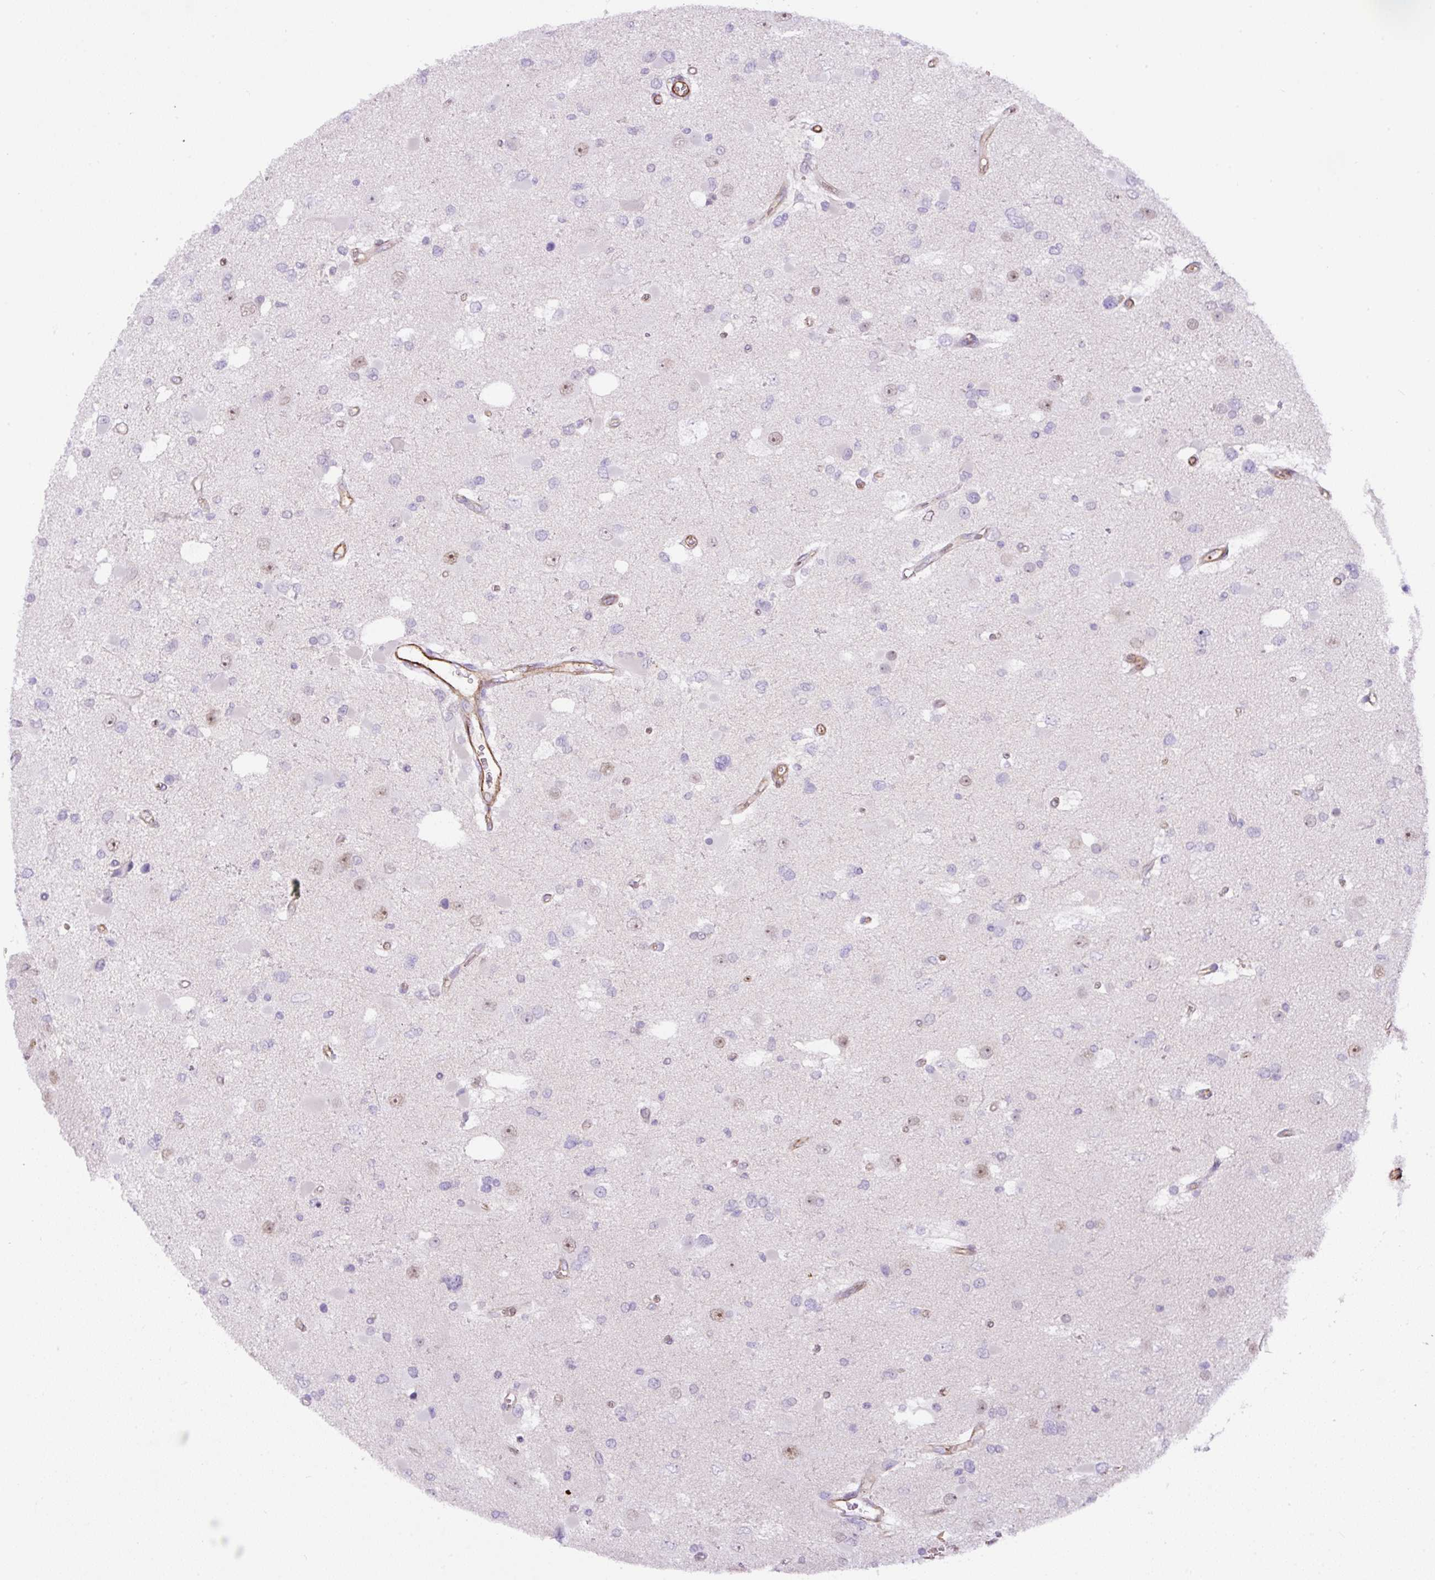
{"staining": {"intensity": "negative", "quantity": "none", "location": "none"}, "tissue": "glioma", "cell_type": "Tumor cells", "image_type": "cancer", "snomed": [{"axis": "morphology", "description": "Glioma, malignant, High grade"}, {"axis": "topography", "description": "Brain"}], "caption": "The histopathology image exhibits no staining of tumor cells in glioma.", "gene": "B3GALT5", "patient": {"sex": "male", "age": 53}}